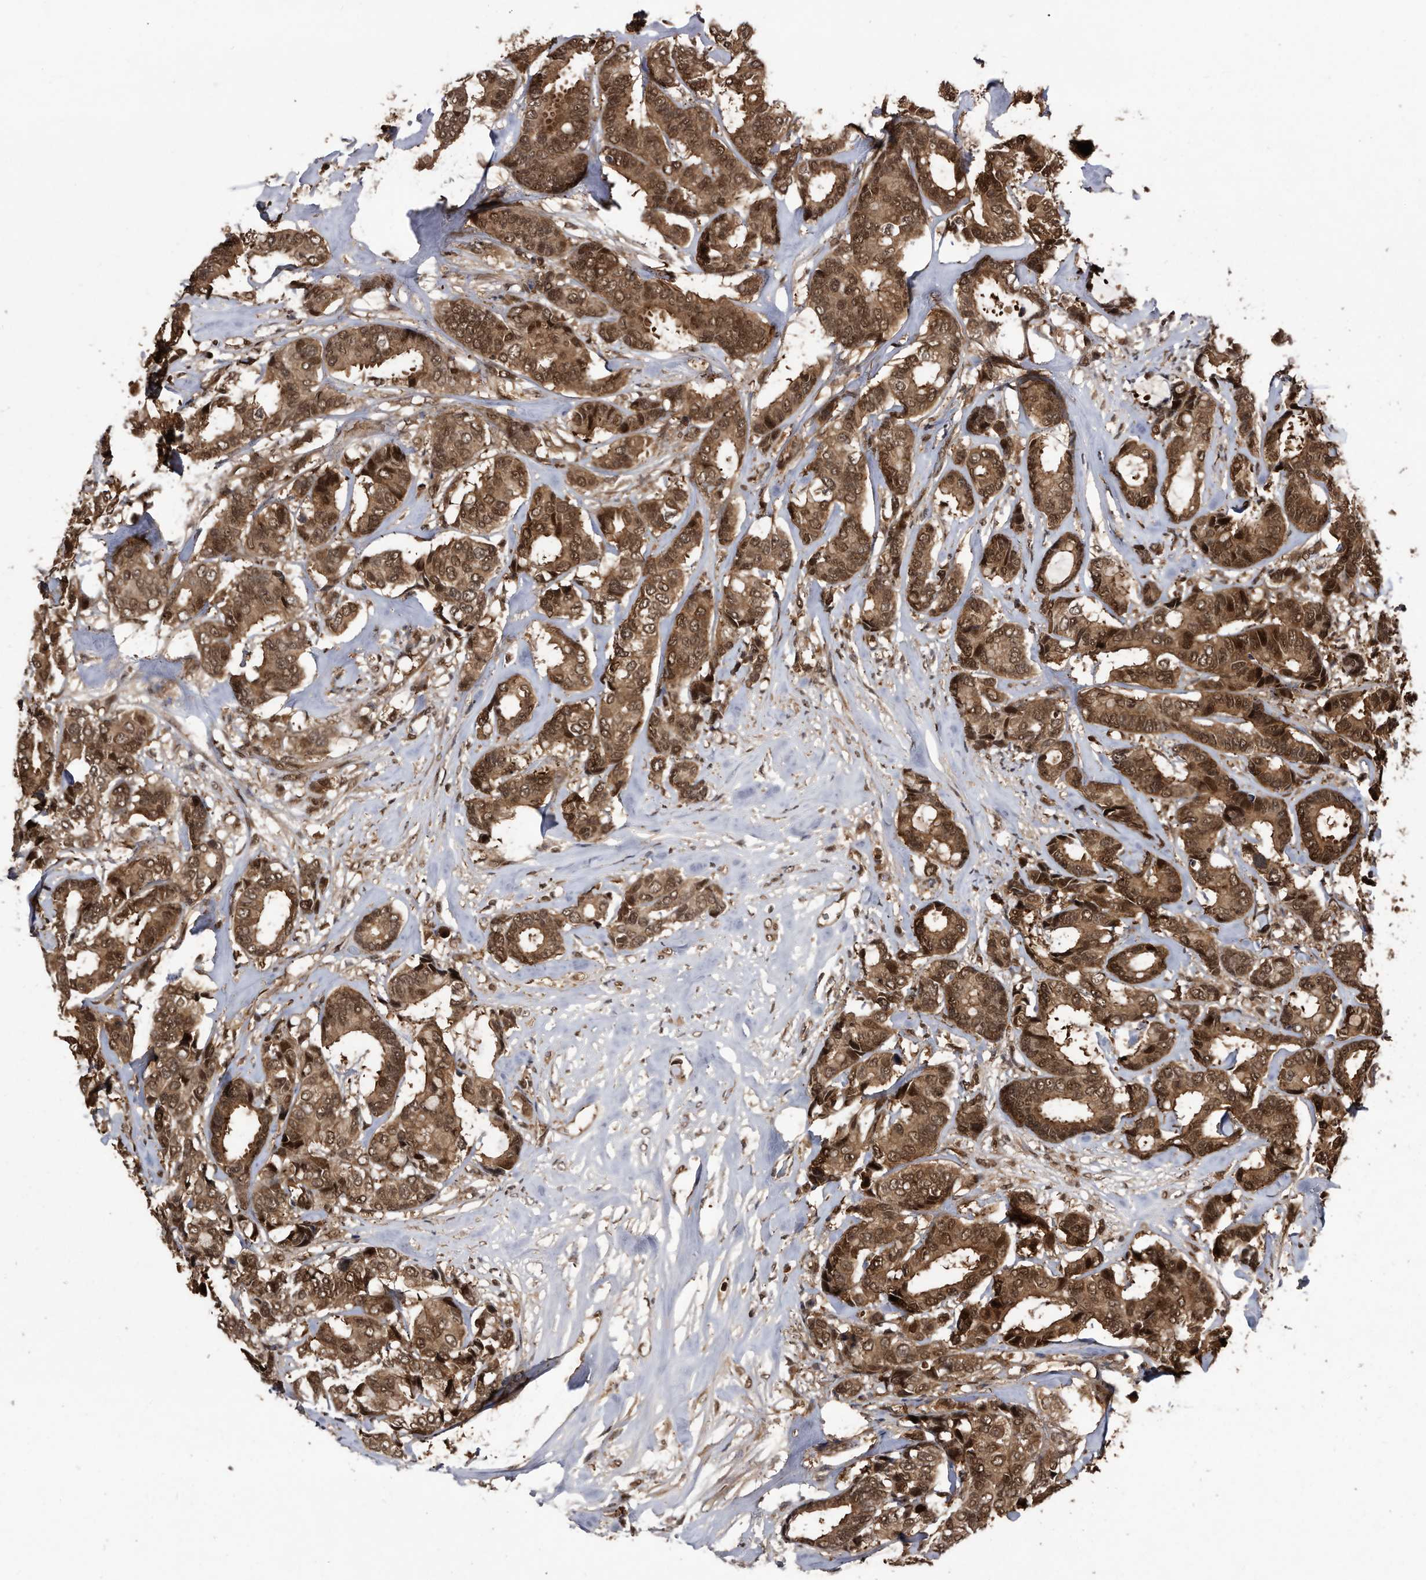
{"staining": {"intensity": "moderate", "quantity": ">75%", "location": "cytoplasmic/membranous,nuclear"}, "tissue": "breast cancer", "cell_type": "Tumor cells", "image_type": "cancer", "snomed": [{"axis": "morphology", "description": "Duct carcinoma"}, {"axis": "topography", "description": "Breast"}], "caption": "Breast infiltrating ductal carcinoma stained with a brown dye displays moderate cytoplasmic/membranous and nuclear positive staining in approximately >75% of tumor cells.", "gene": "RAD23B", "patient": {"sex": "female", "age": 87}}